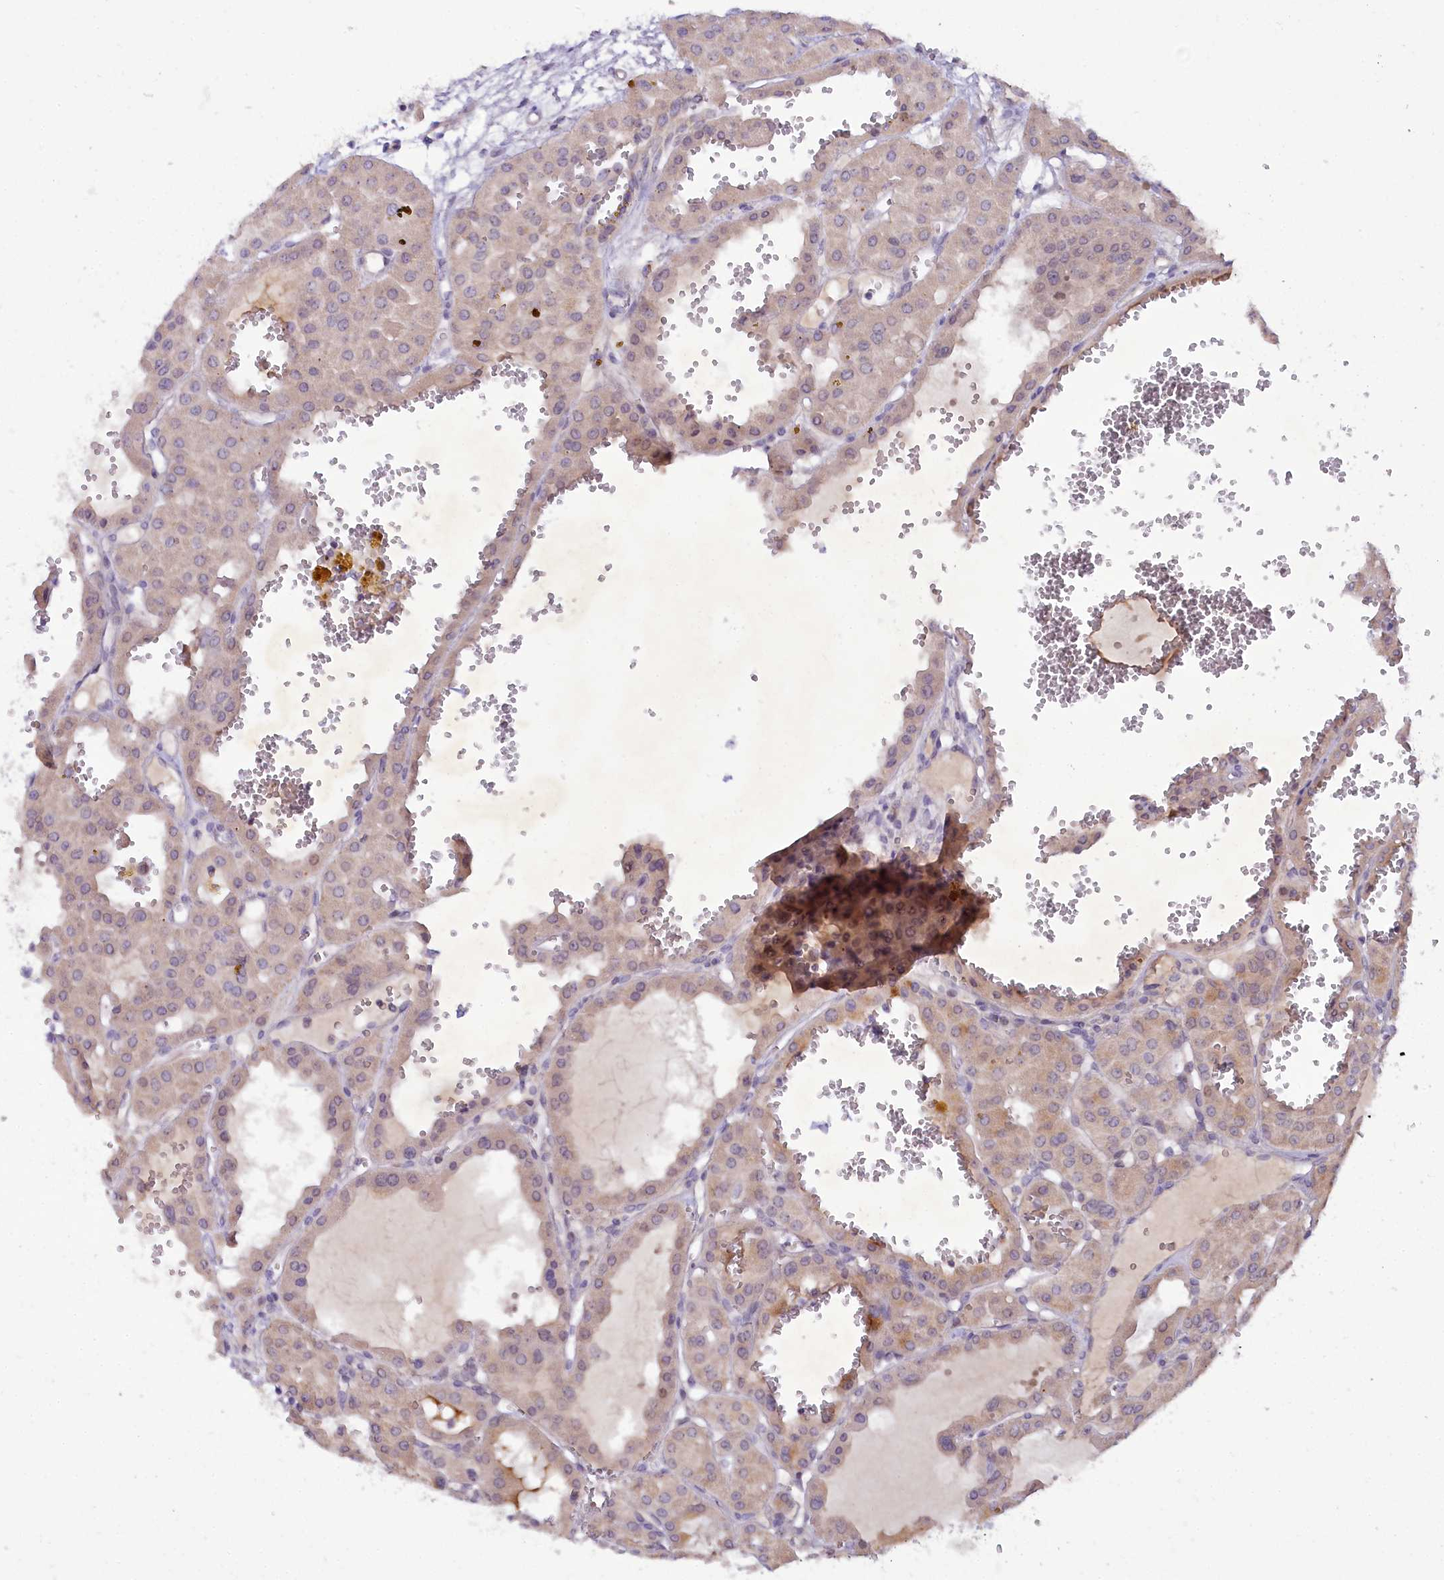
{"staining": {"intensity": "moderate", "quantity": "<25%", "location": "cytoplasmic/membranous"}, "tissue": "renal cancer", "cell_type": "Tumor cells", "image_type": "cancer", "snomed": [{"axis": "morphology", "description": "Carcinoma, NOS"}, {"axis": "topography", "description": "Kidney"}], "caption": "DAB immunohistochemical staining of renal cancer reveals moderate cytoplasmic/membranous protein expression in approximately <25% of tumor cells.", "gene": "FAM111B", "patient": {"sex": "female", "age": 75}}